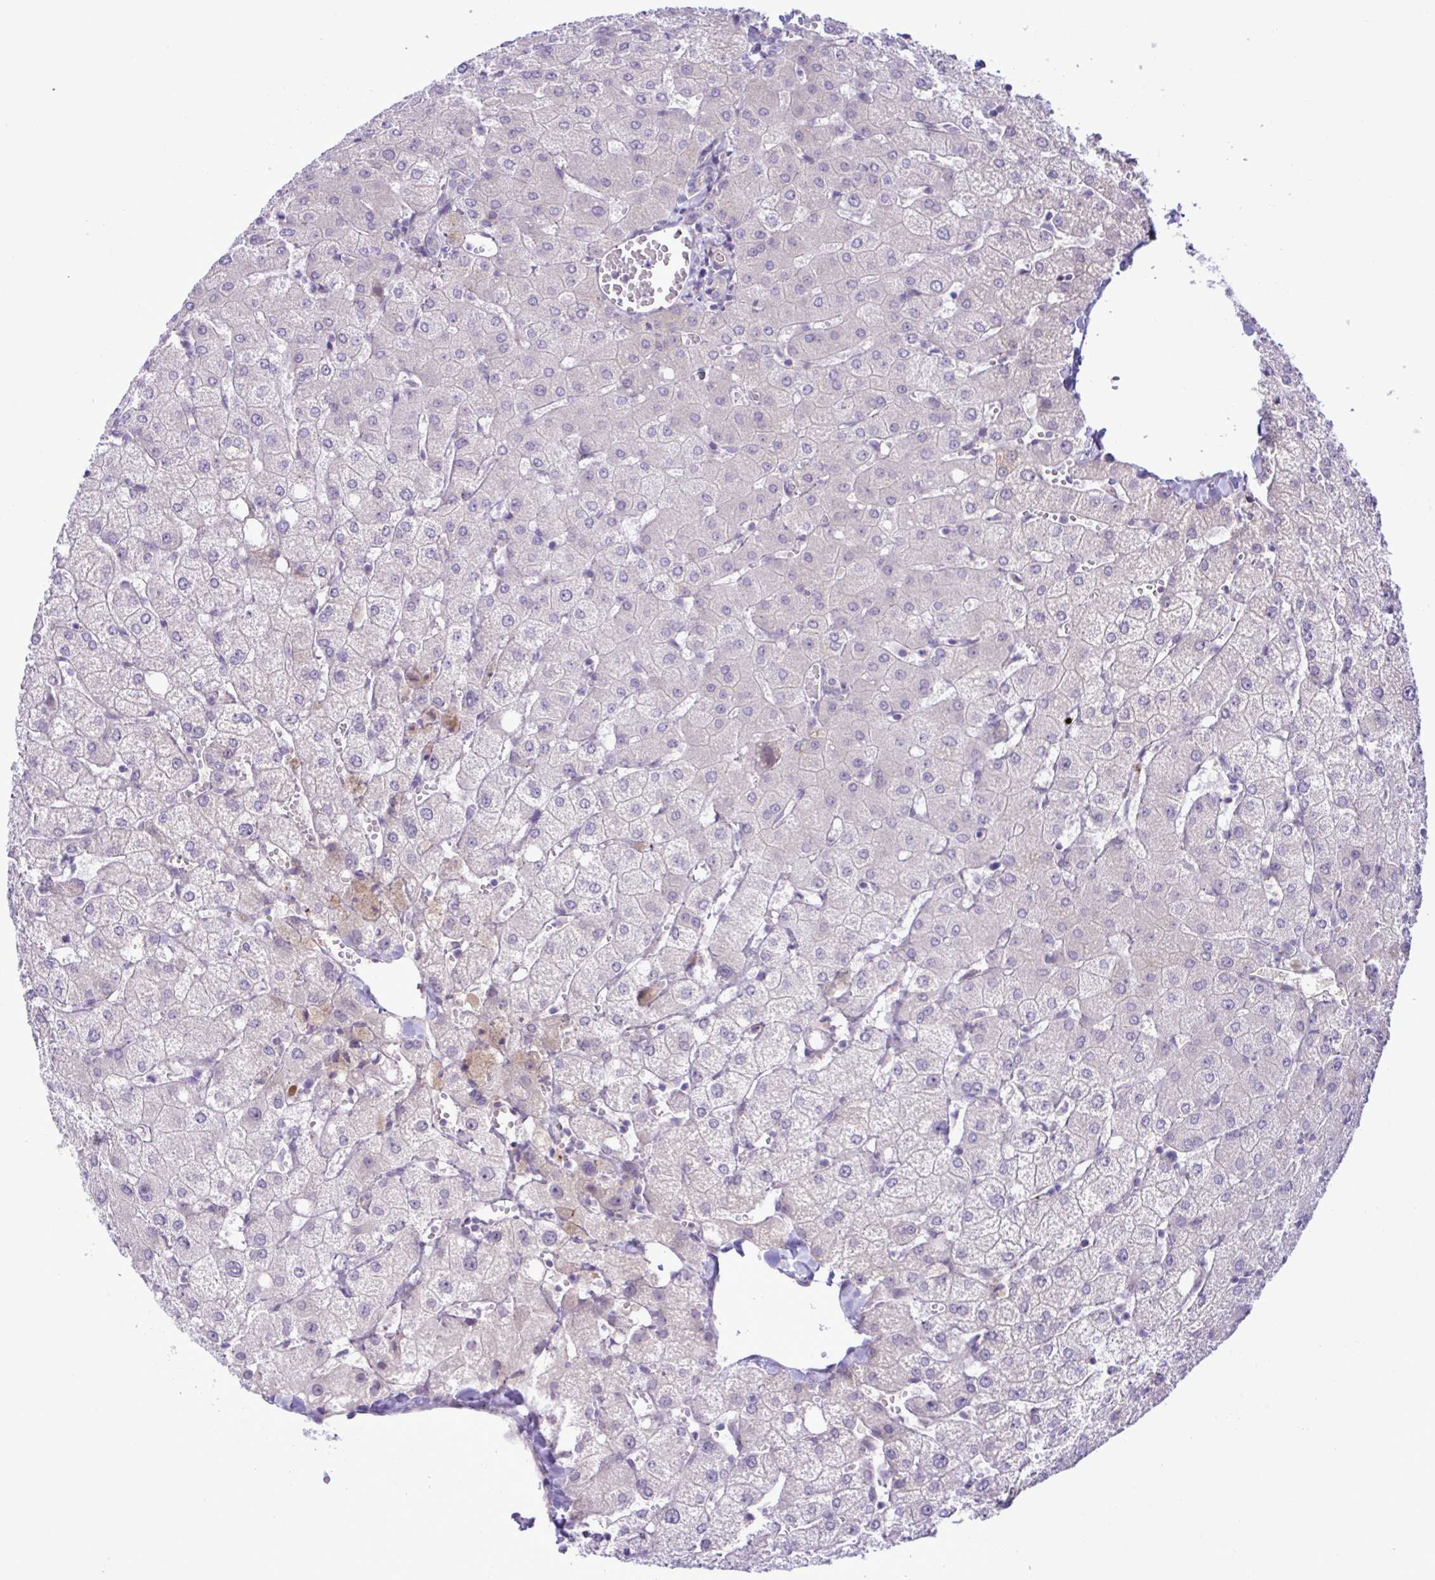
{"staining": {"intensity": "negative", "quantity": "none", "location": "none"}, "tissue": "liver", "cell_type": "Cholangiocytes", "image_type": "normal", "snomed": [{"axis": "morphology", "description": "Normal tissue, NOS"}, {"axis": "topography", "description": "Liver"}], "caption": "Image shows no protein expression in cholangiocytes of normal liver. (Stains: DAB (3,3'-diaminobenzidine) IHC with hematoxylin counter stain, Microscopy: brightfield microscopy at high magnification).", "gene": "SYNPO2L", "patient": {"sex": "female", "age": 54}}